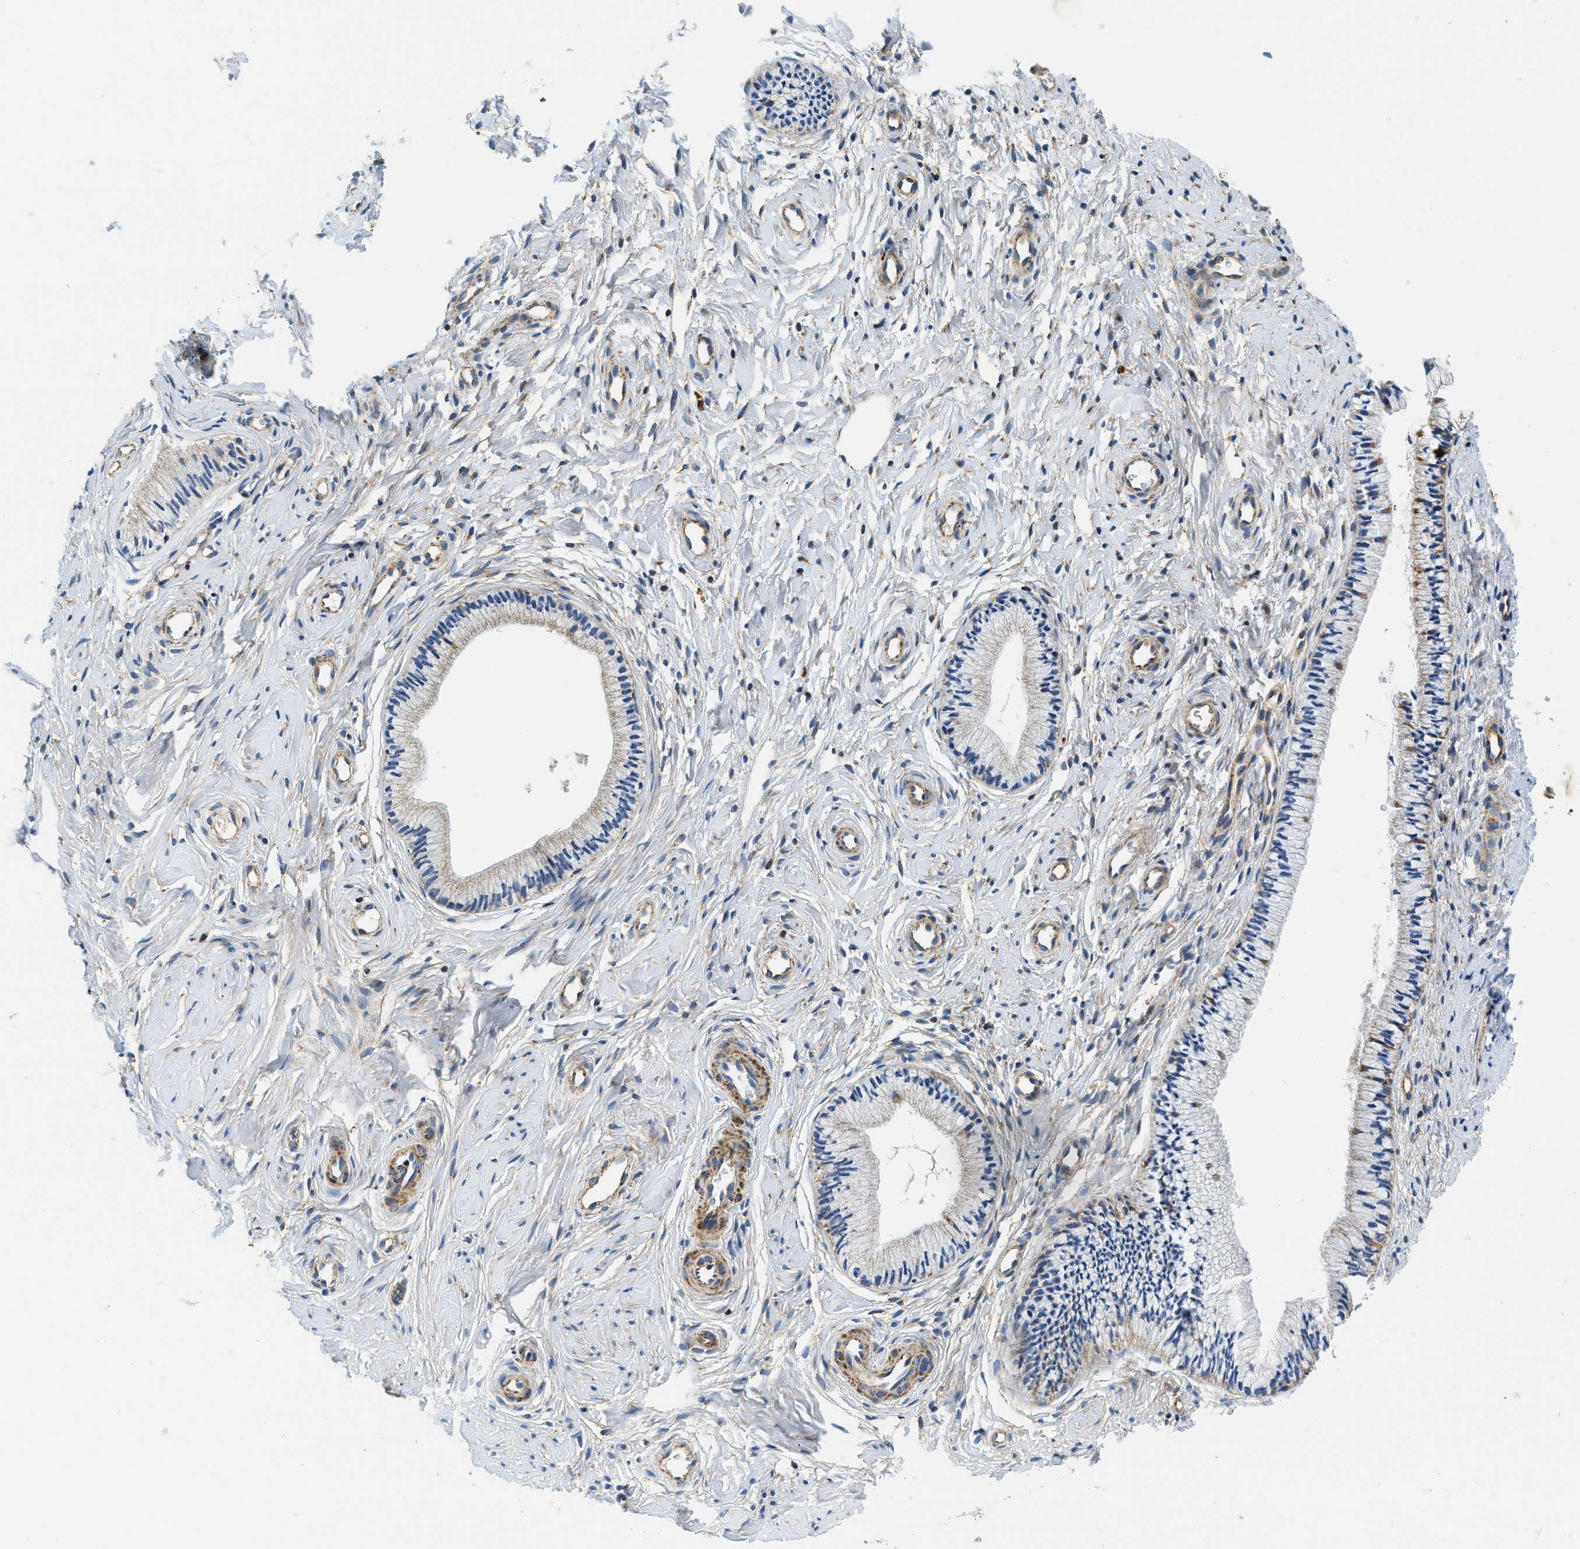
{"staining": {"intensity": "moderate", "quantity": "25%-75%", "location": "cytoplasmic/membranous"}, "tissue": "cervix", "cell_type": "Glandular cells", "image_type": "normal", "snomed": [{"axis": "morphology", "description": "Normal tissue, NOS"}, {"axis": "topography", "description": "Cervix"}], "caption": "DAB (3,3'-diaminobenzidine) immunohistochemical staining of normal cervix displays moderate cytoplasmic/membranous protein staining in about 25%-75% of glandular cells. The staining was performed using DAB (3,3'-diaminobenzidine) to visualize the protein expression in brown, while the nuclei were stained in blue with hematoxylin (Magnification: 20x).", "gene": "SAMD4B", "patient": {"sex": "female", "age": 46}}